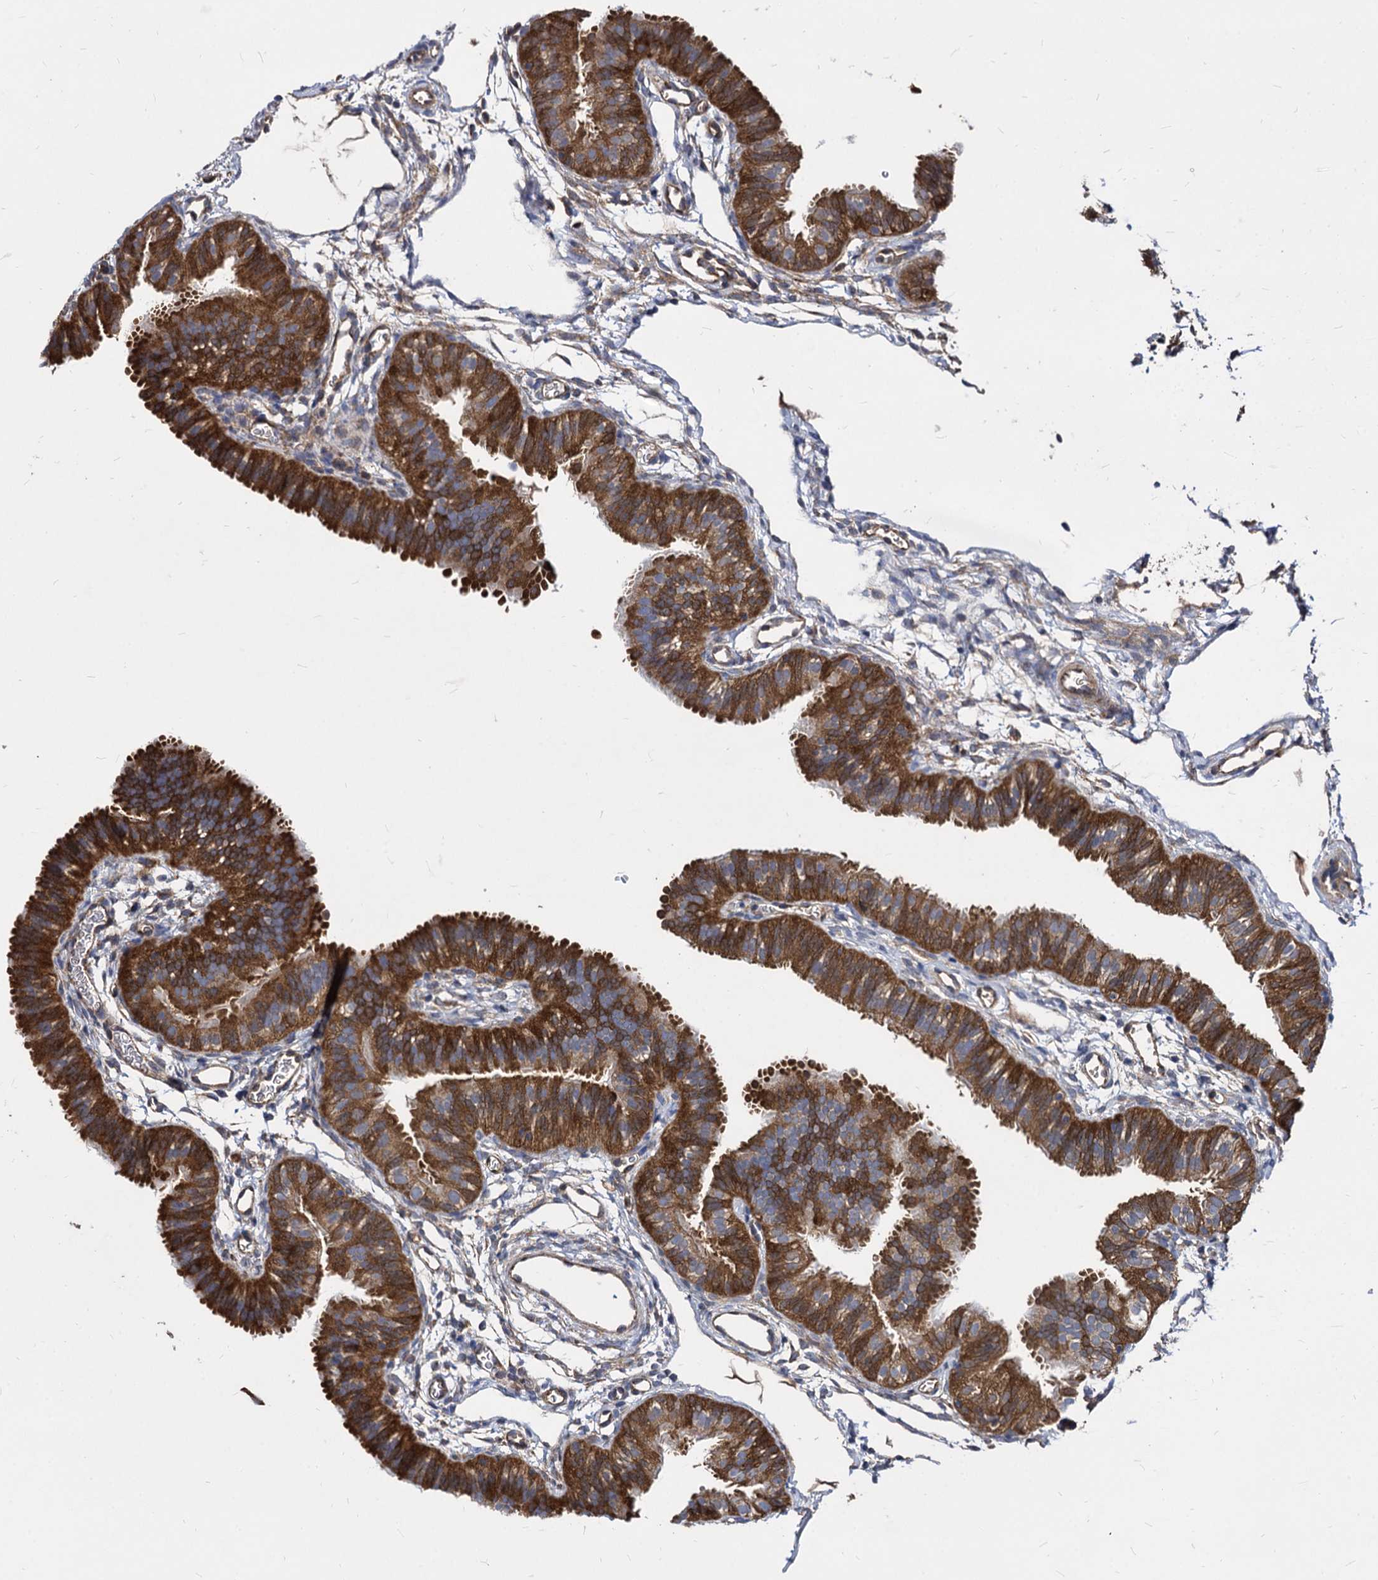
{"staining": {"intensity": "strong", "quantity": ">75%", "location": "cytoplasmic/membranous"}, "tissue": "fallopian tube", "cell_type": "Glandular cells", "image_type": "normal", "snomed": [{"axis": "morphology", "description": "Normal tissue, NOS"}, {"axis": "topography", "description": "Fallopian tube"}], "caption": "IHC image of normal fallopian tube stained for a protein (brown), which reveals high levels of strong cytoplasmic/membranous staining in about >75% of glandular cells.", "gene": "NME1", "patient": {"sex": "female", "age": 35}}